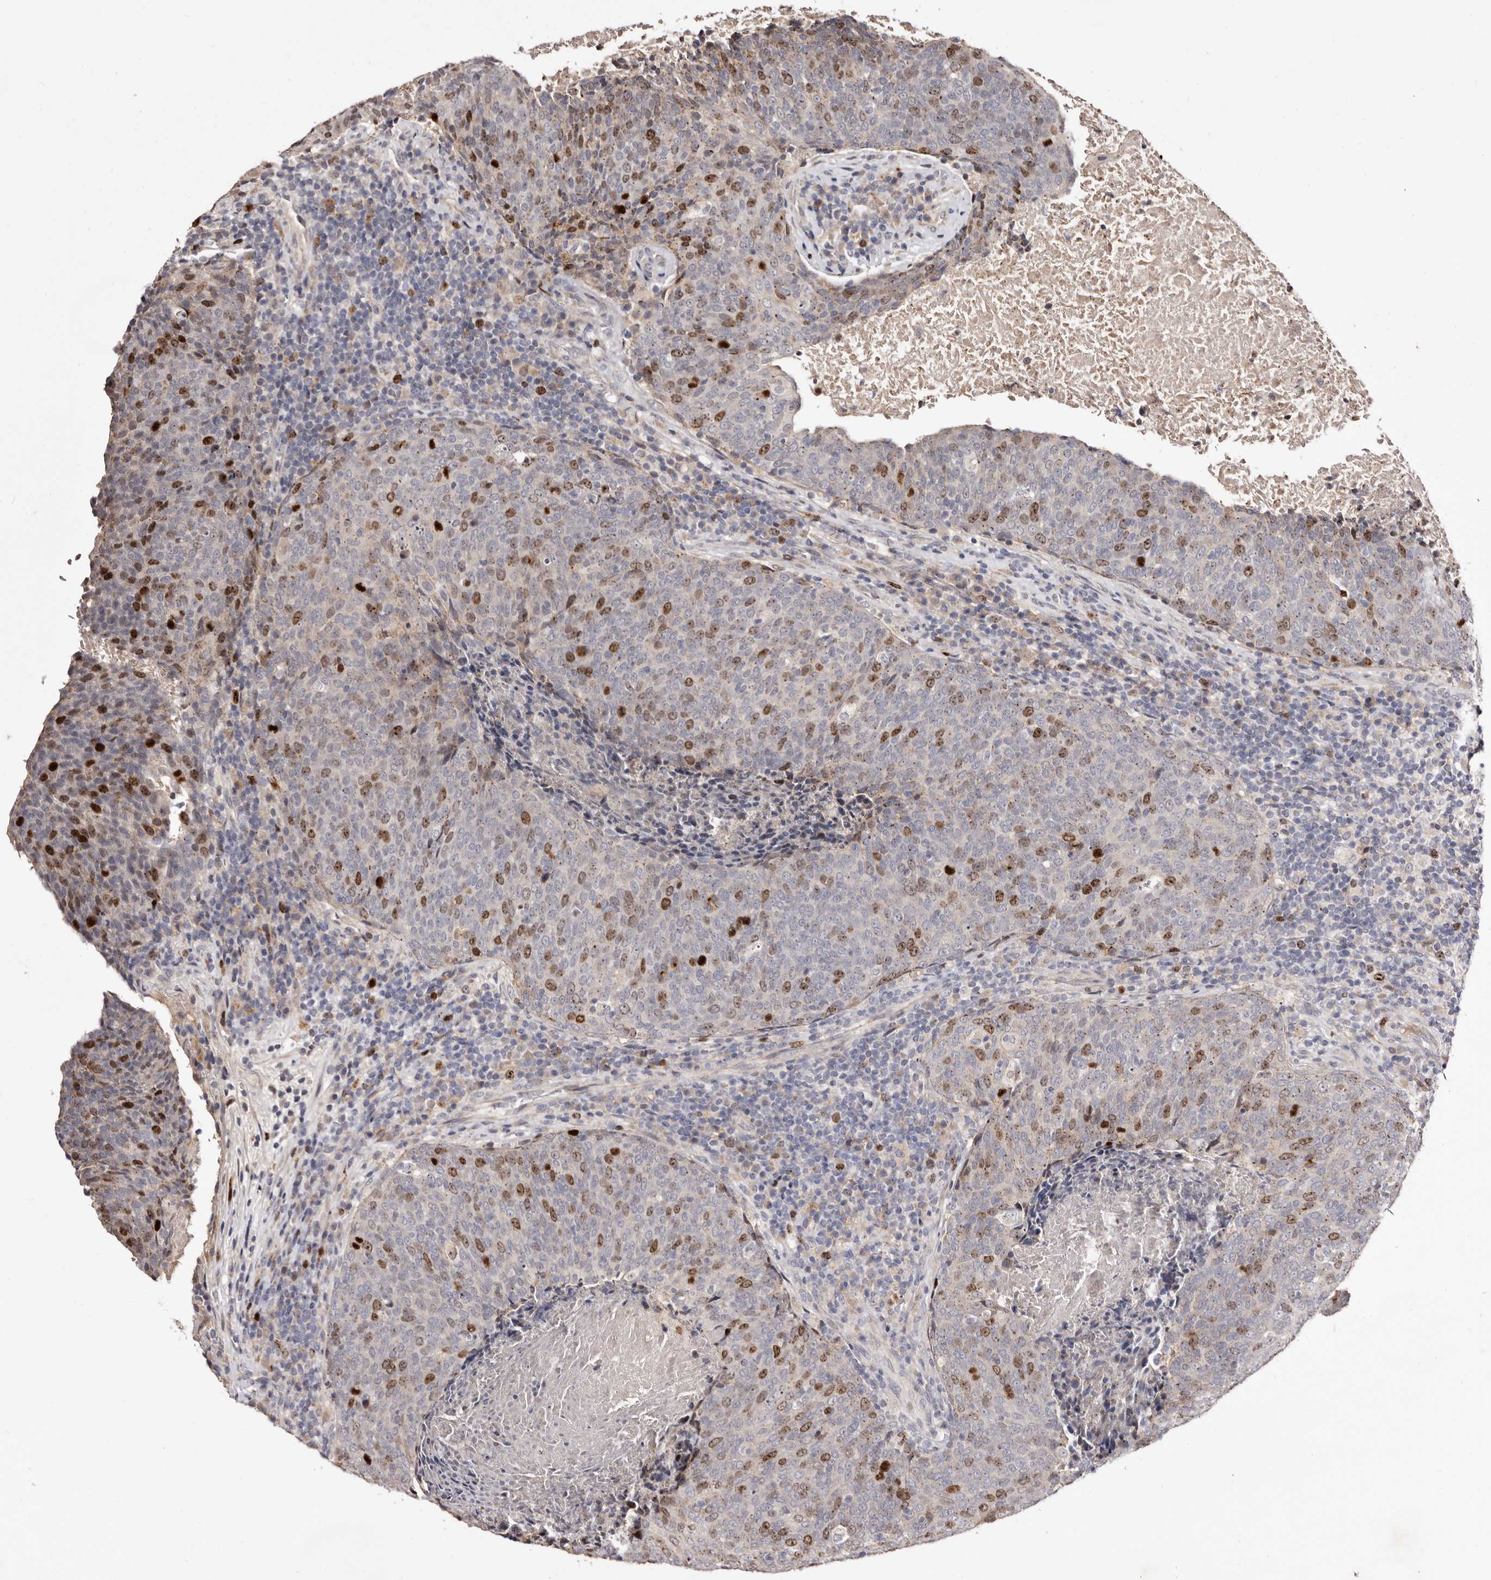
{"staining": {"intensity": "moderate", "quantity": "25%-75%", "location": "nuclear"}, "tissue": "head and neck cancer", "cell_type": "Tumor cells", "image_type": "cancer", "snomed": [{"axis": "morphology", "description": "Squamous cell carcinoma, NOS"}, {"axis": "morphology", "description": "Squamous cell carcinoma, metastatic, NOS"}, {"axis": "topography", "description": "Lymph node"}, {"axis": "topography", "description": "Head-Neck"}], "caption": "Human head and neck cancer (metastatic squamous cell carcinoma) stained for a protein (brown) demonstrates moderate nuclear positive positivity in approximately 25%-75% of tumor cells.", "gene": "CDCA8", "patient": {"sex": "male", "age": 62}}